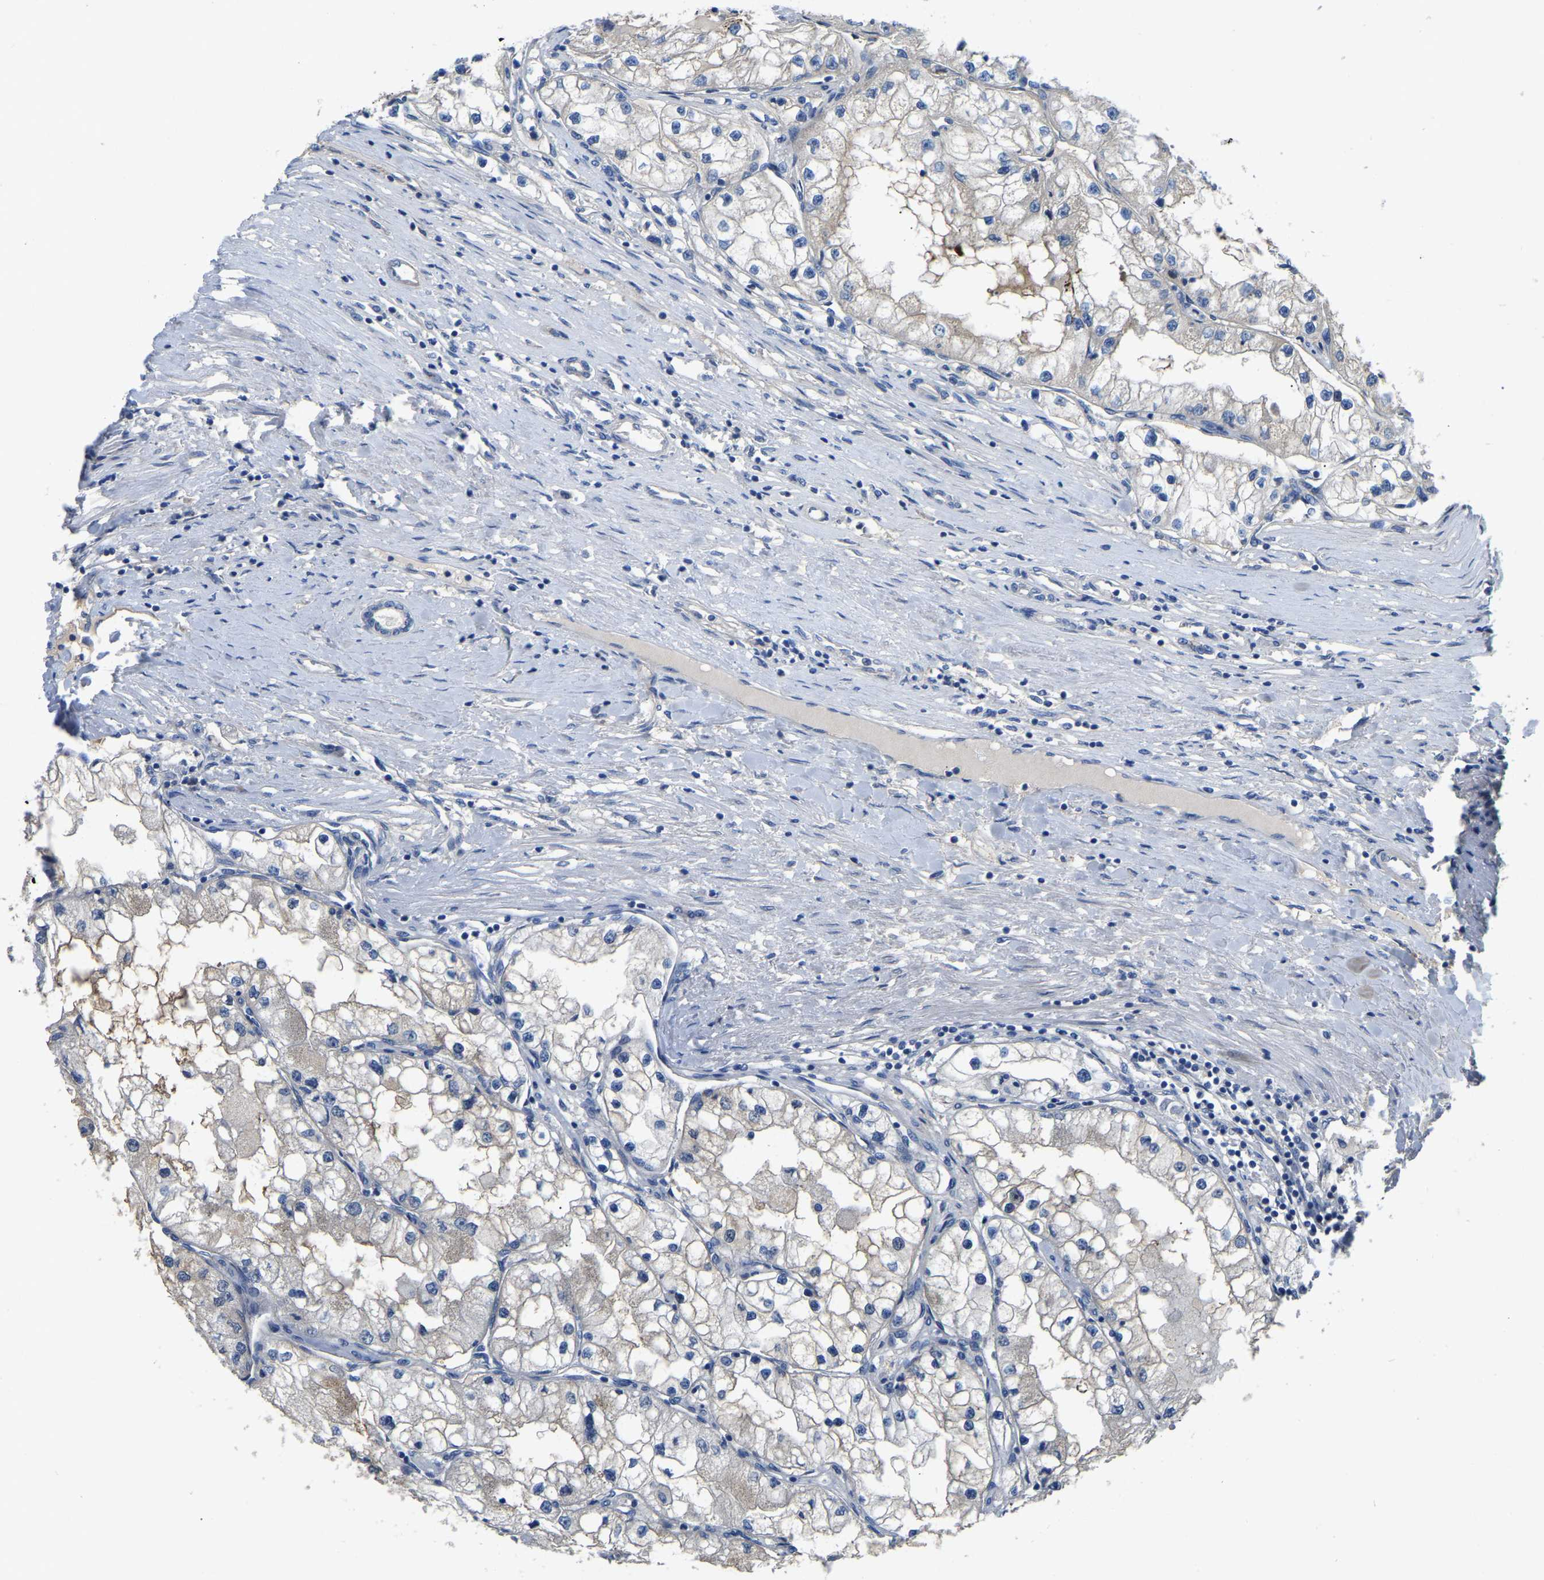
{"staining": {"intensity": "negative", "quantity": "none", "location": "none"}, "tissue": "renal cancer", "cell_type": "Tumor cells", "image_type": "cancer", "snomed": [{"axis": "morphology", "description": "Adenocarcinoma, NOS"}, {"axis": "topography", "description": "Kidney"}], "caption": "A high-resolution histopathology image shows immunohistochemistry staining of renal cancer (adenocarcinoma), which demonstrates no significant positivity in tumor cells.", "gene": "HIGD2B", "patient": {"sex": "male", "age": 68}}